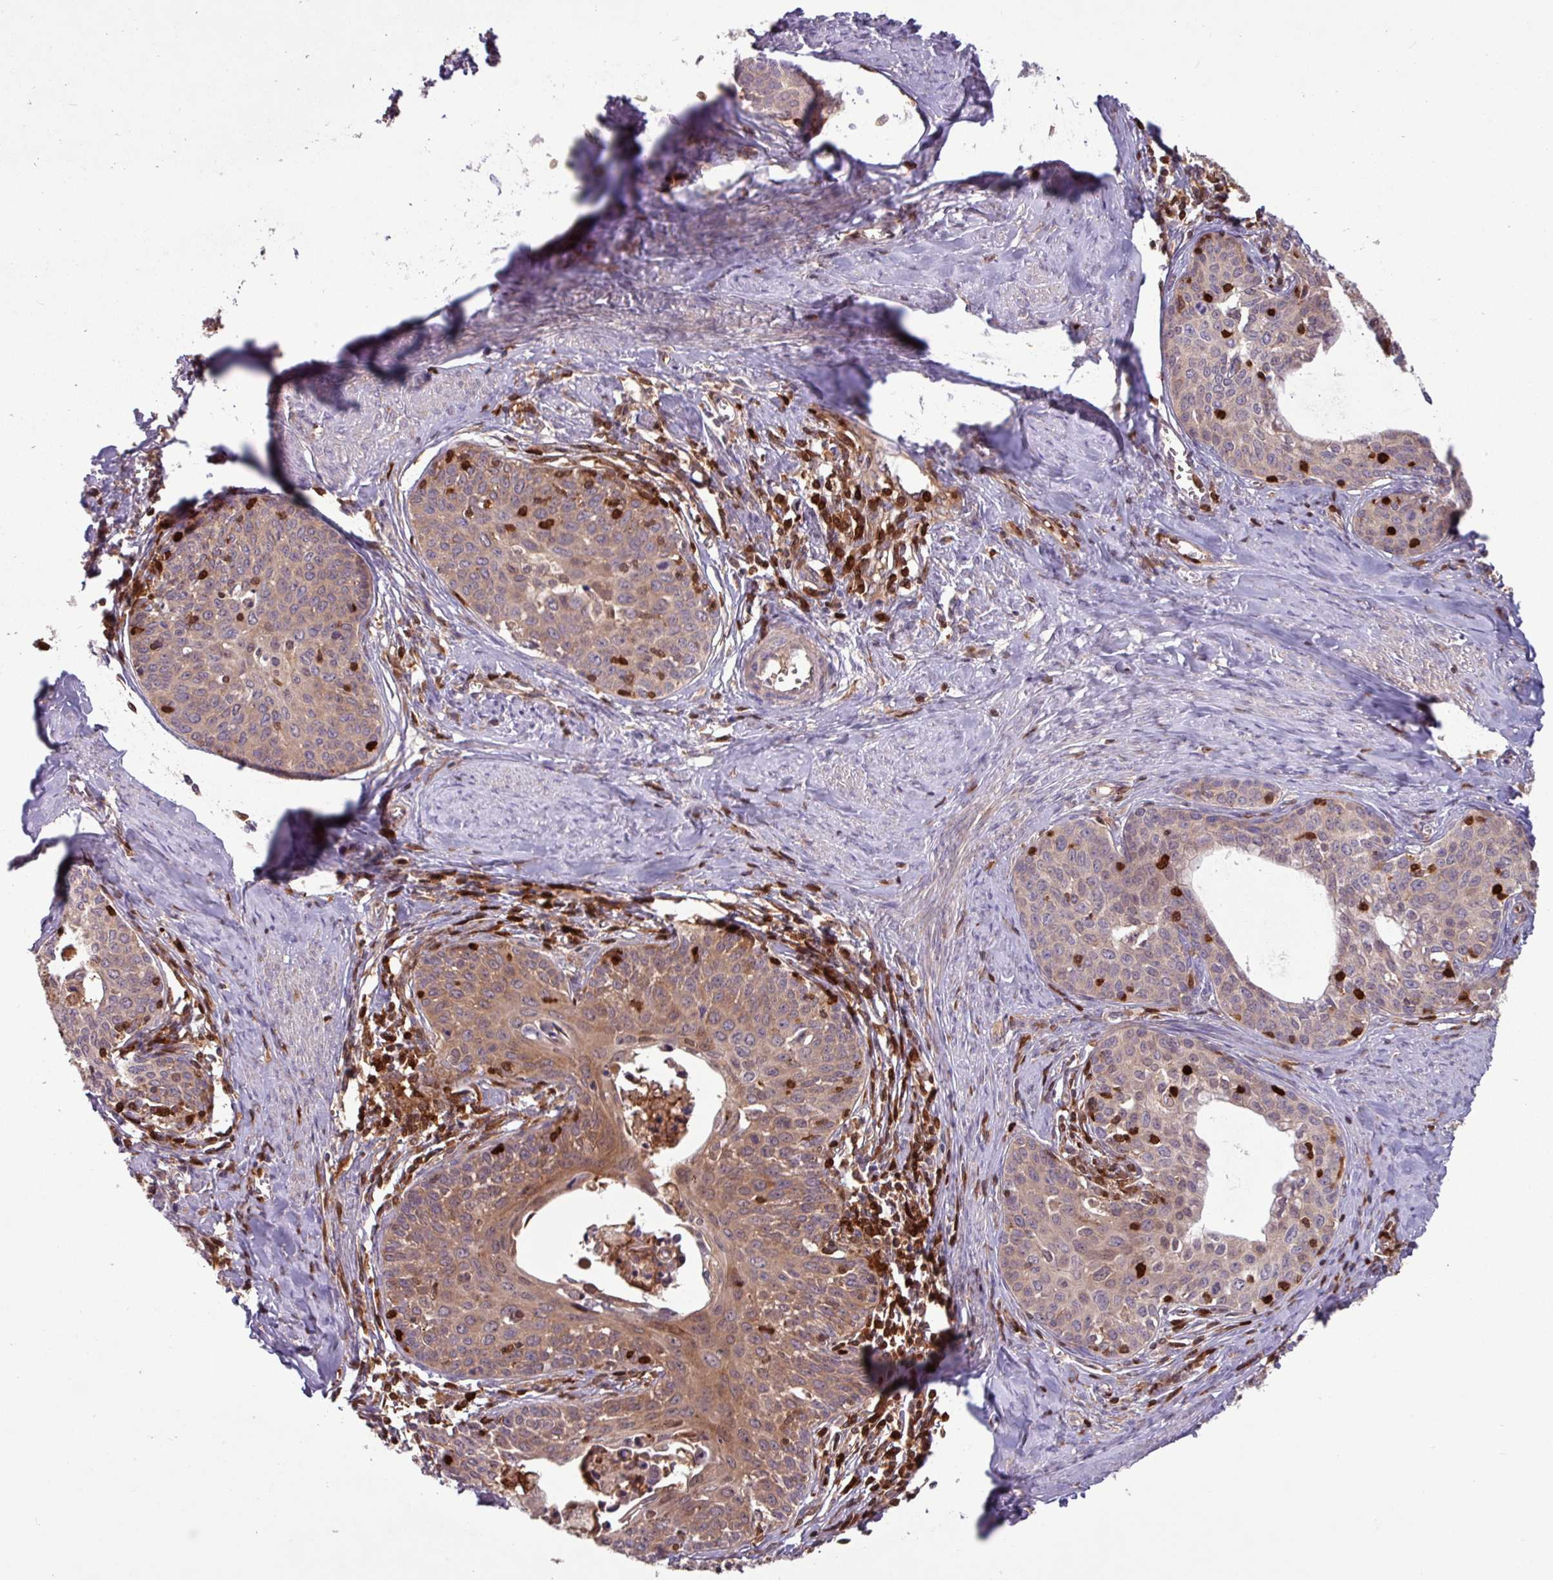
{"staining": {"intensity": "moderate", "quantity": ">75%", "location": "cytoplasmic/membranous,nuclear"}, "tissue": "cervical cancer", "cell_type": "Tumor cells", "image_type": "cancer", "snomed": [{"axis": "morphology", "description": "Squamous cell carcinoma, NOS"}, {"axis": "morphology", "description": "Adenocarcinoma, NOS"}, {"axis": "topography", "description": "Cervix"}], "caption": "IHC of human squamous cell carcinoma (cervical) displays medium levels of moderate cytoplasmic/membranous and nuclear staining in approximately >75% of tumor cells. (Brightfield microscopy of DAB IHC at high magnification).", "gene": "SEC61G", "patient": {"sex": "female", "age": 52}}